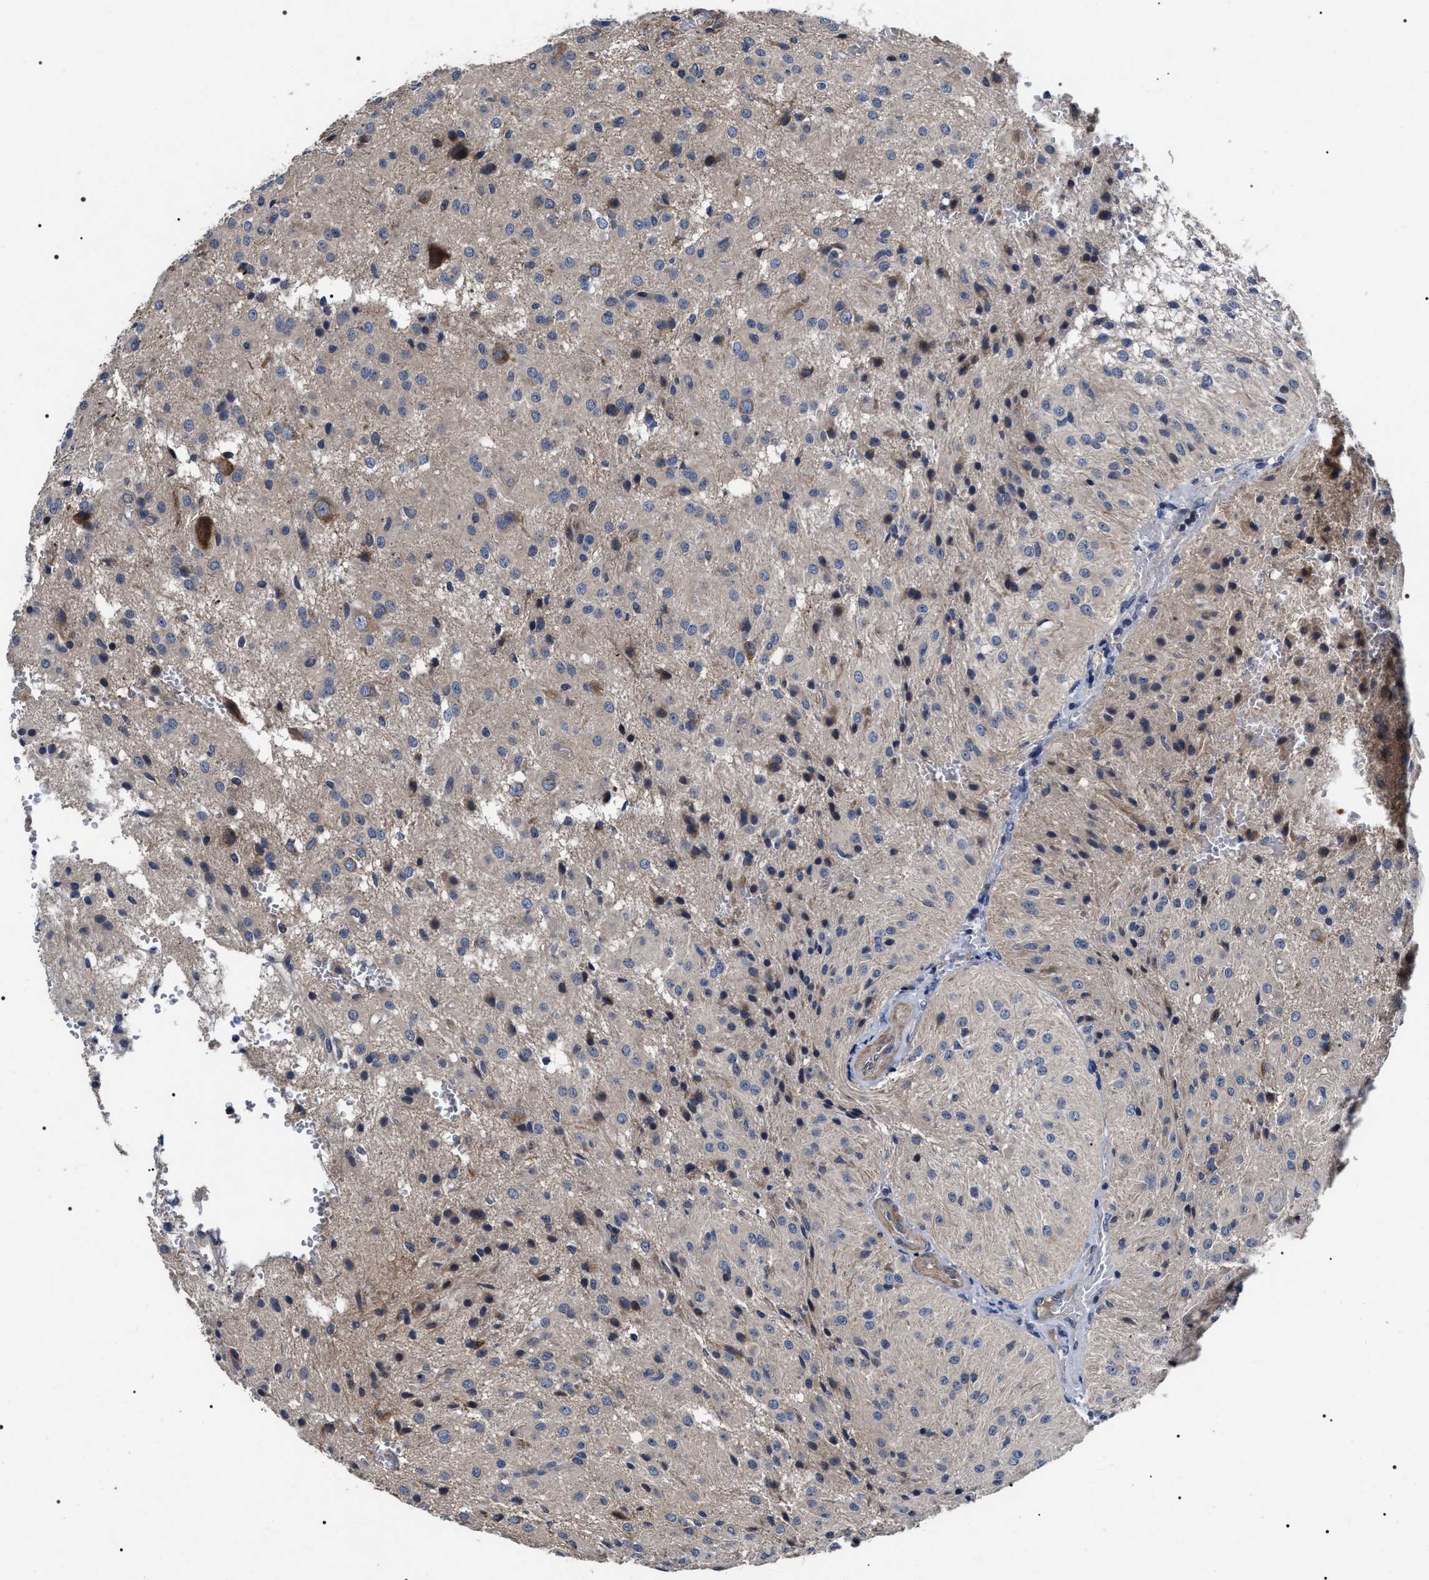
{"staining": {"intensity": "moderate", "quantity": "<25%", "location": "cytoplasmic/membranous"}, "tissue": "glioma", "cell_type": "Tumor cells", "image_type": "cancer", "snomed": [{"axis": "morphology", "description": "Glioma, malignant, High grade"}, {"axis": "topography", "description": "Brain"}], "caption": "Immunohistochemistry (IHC) photomicrograph of human glioma stained for a protein (brown), which shows low levels of moderate cytoplasmic/membranous staining in approximately <25% of tumor cells.", "gene": "MIS18A", "patient": {"sex": "female", "age": 59}}